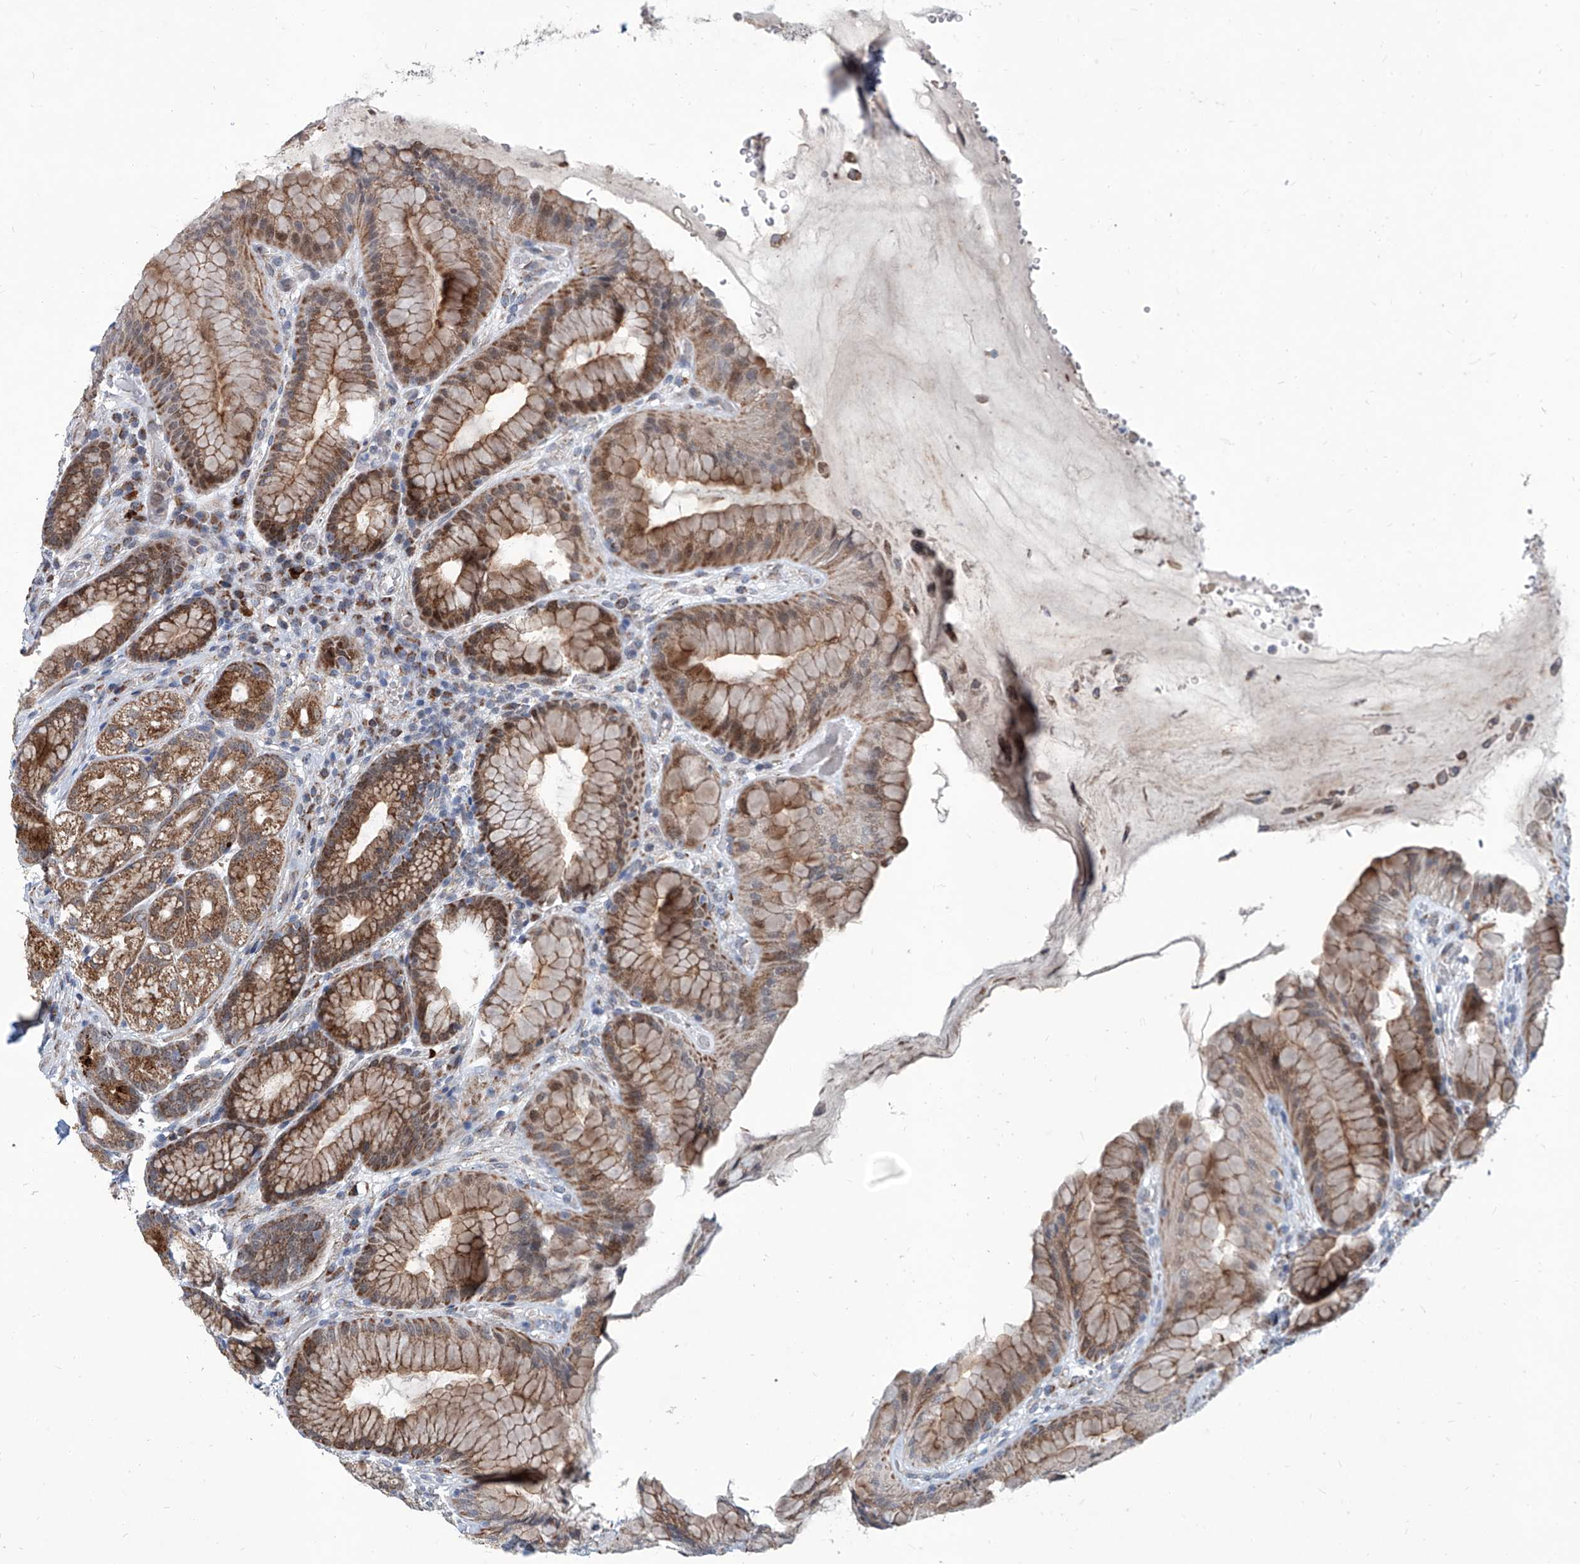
{"staining": {"intensity": "strong", "quantity": "25%-75%", "location": "cytoplasmic/membranous"}, "tissue": "stomach", "cell_type": "Glandular cells", "image_type": "normal", "snomed": [{"axis": "morphology", "description": "Normal tissue, NOS"}, {"axis": "topography", "description": "Stomach"}], "caption": "Protein expression analysis of benign human stomach reveals strong cytoplasmic/membranous expression in approximately 25%-75% of glandular cells. The staining was performed using DAB, with brown indicating positive protein expression. Nuclei are stained blue with hematoxylin.", "gene": "USP48", "patient": {"sex": "male", "age": 57}}